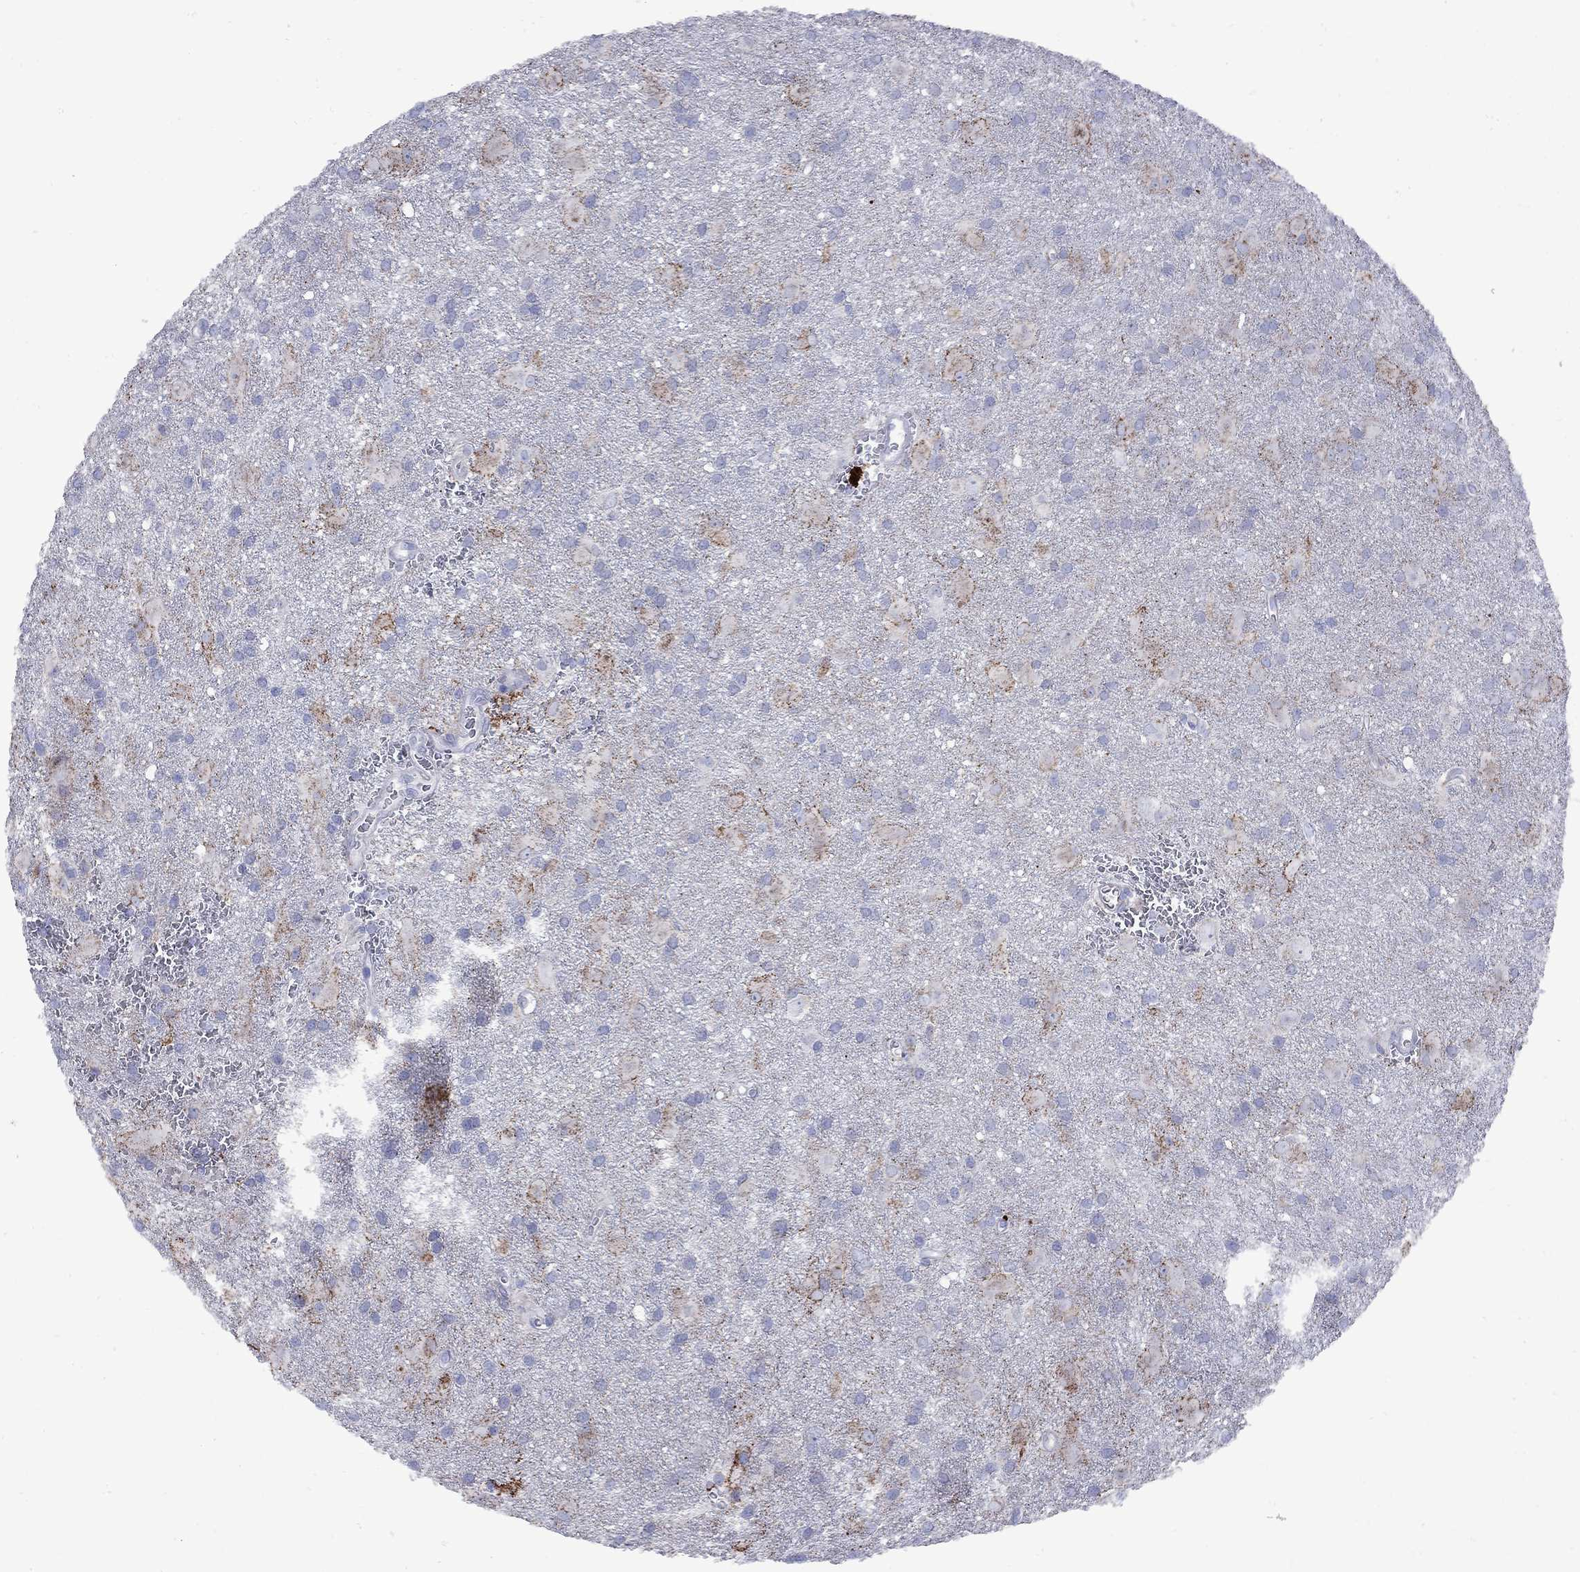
{"staining": {"intensity": "strong", "quantity": "<25%", "location": "cytoplasmic/membranous"}, "tissue": "glioma", "cell_type": "Tumor cells", "image_type": "cancer", "snomed": [{"axis": "morphology", "description": "Glioma, malignant, Low grade"}, {"axis": "topography", "description": "Brain"}], "caption": "Human glioma stained with a brown dye displays strong cytoplasmic/membranous positive staining in approximately <25% of tumor cells.", "gene": "SESTD1", "patient": {"sex": "male", "age": 58}}